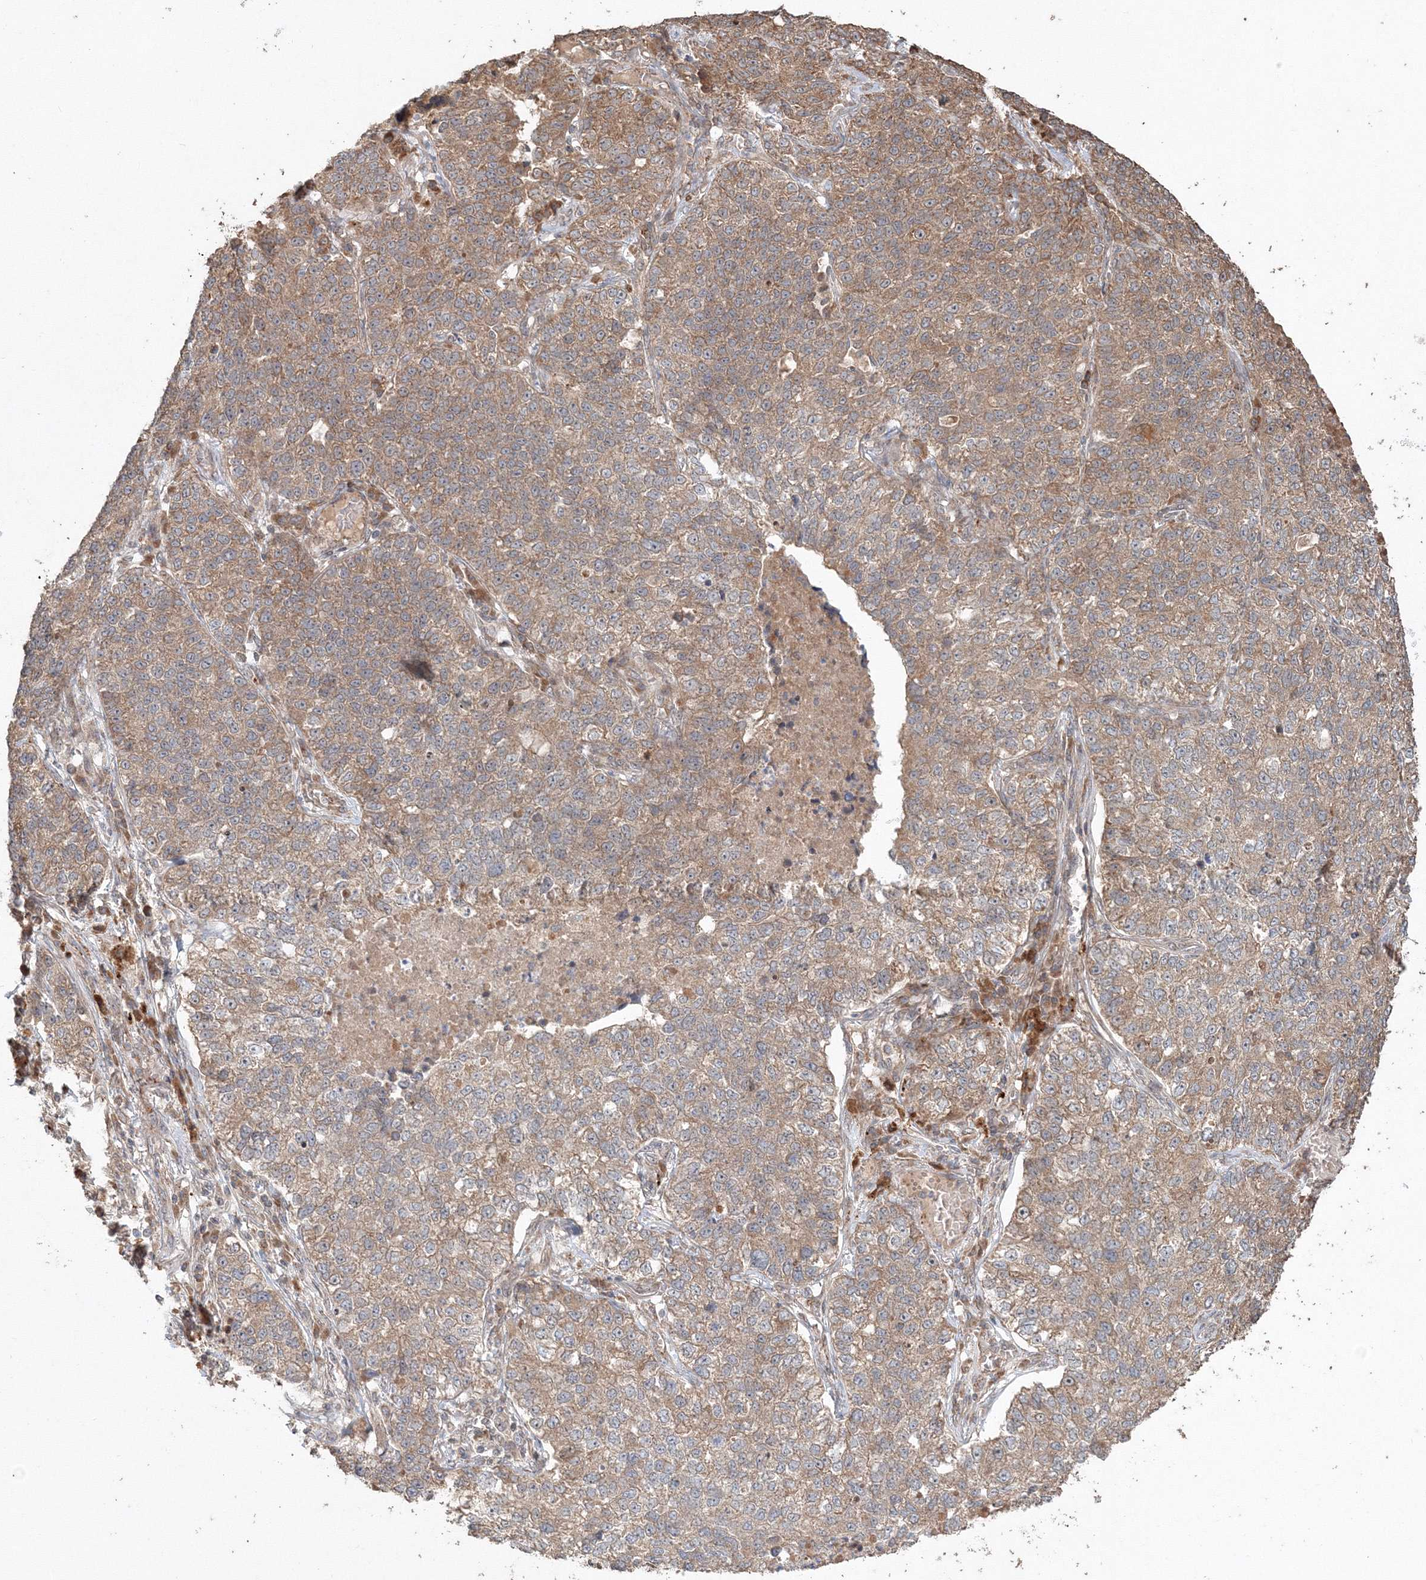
{"staining": {"intensity": "moderate", "quantity": ">75%", "location": "cytoplasmic/membranous"}, "tissue": "lung cancer", "cell_type": "Tumor cells", "image_type": "cancer", "snomed": [{"axis": "morphology", "description": "Adenocarcinoma, NOS"}, {"axis": "topography", "description": "Lung"}], "caption": "Immunohistochemistry (IHC) micrograph of neoplastic tissue: human adenocarcinoma (lung) stained using immunohistochemistry (IHC) reveals medium levels of moderate protein expression localized specifically in the cytoplasmic/membranous of tumor cells, appearing as a cytoplasmic/membranous brown color.", "gene": "ANAPC16", "patient": {"sex": "male", "age": 49}}